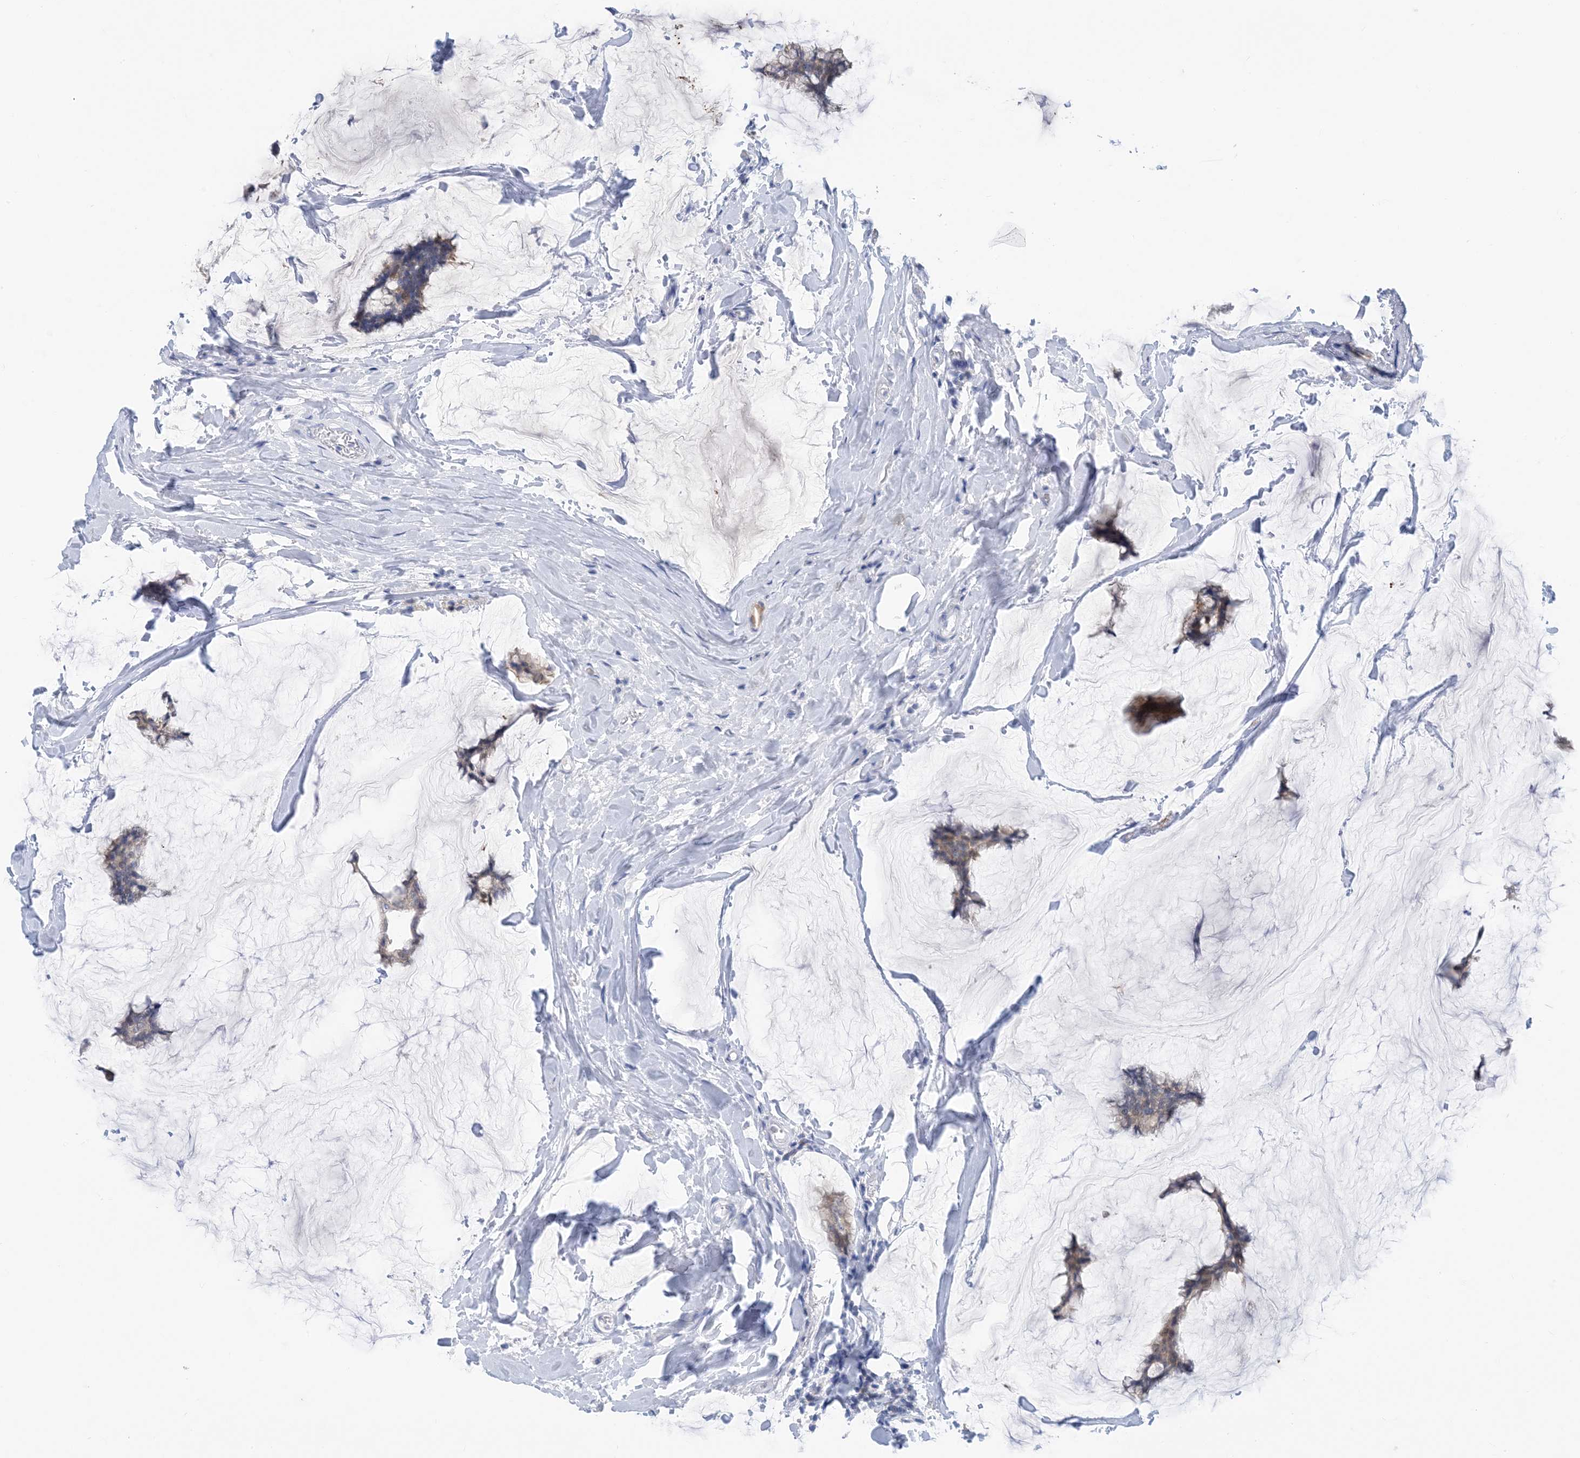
{"staining": {"intensity": "weak", "quantity": ">75%", "location": "cytoplasmic/membranous"}, "tissue": "breast cancer", "cell_type": "Tumor cells", "image_type": "cancer", "snomed": [{"axis": "morphology", "description": "Duct carcinoma"}, {"axis": "topography", "description": "Breast"}], "caption": "Breast intraductal carcinoma stained with a protein marker reveals weak staining in tumor cells.", "gene": "SH3YL1", "patient": {"sex": "female", "age": 93}}